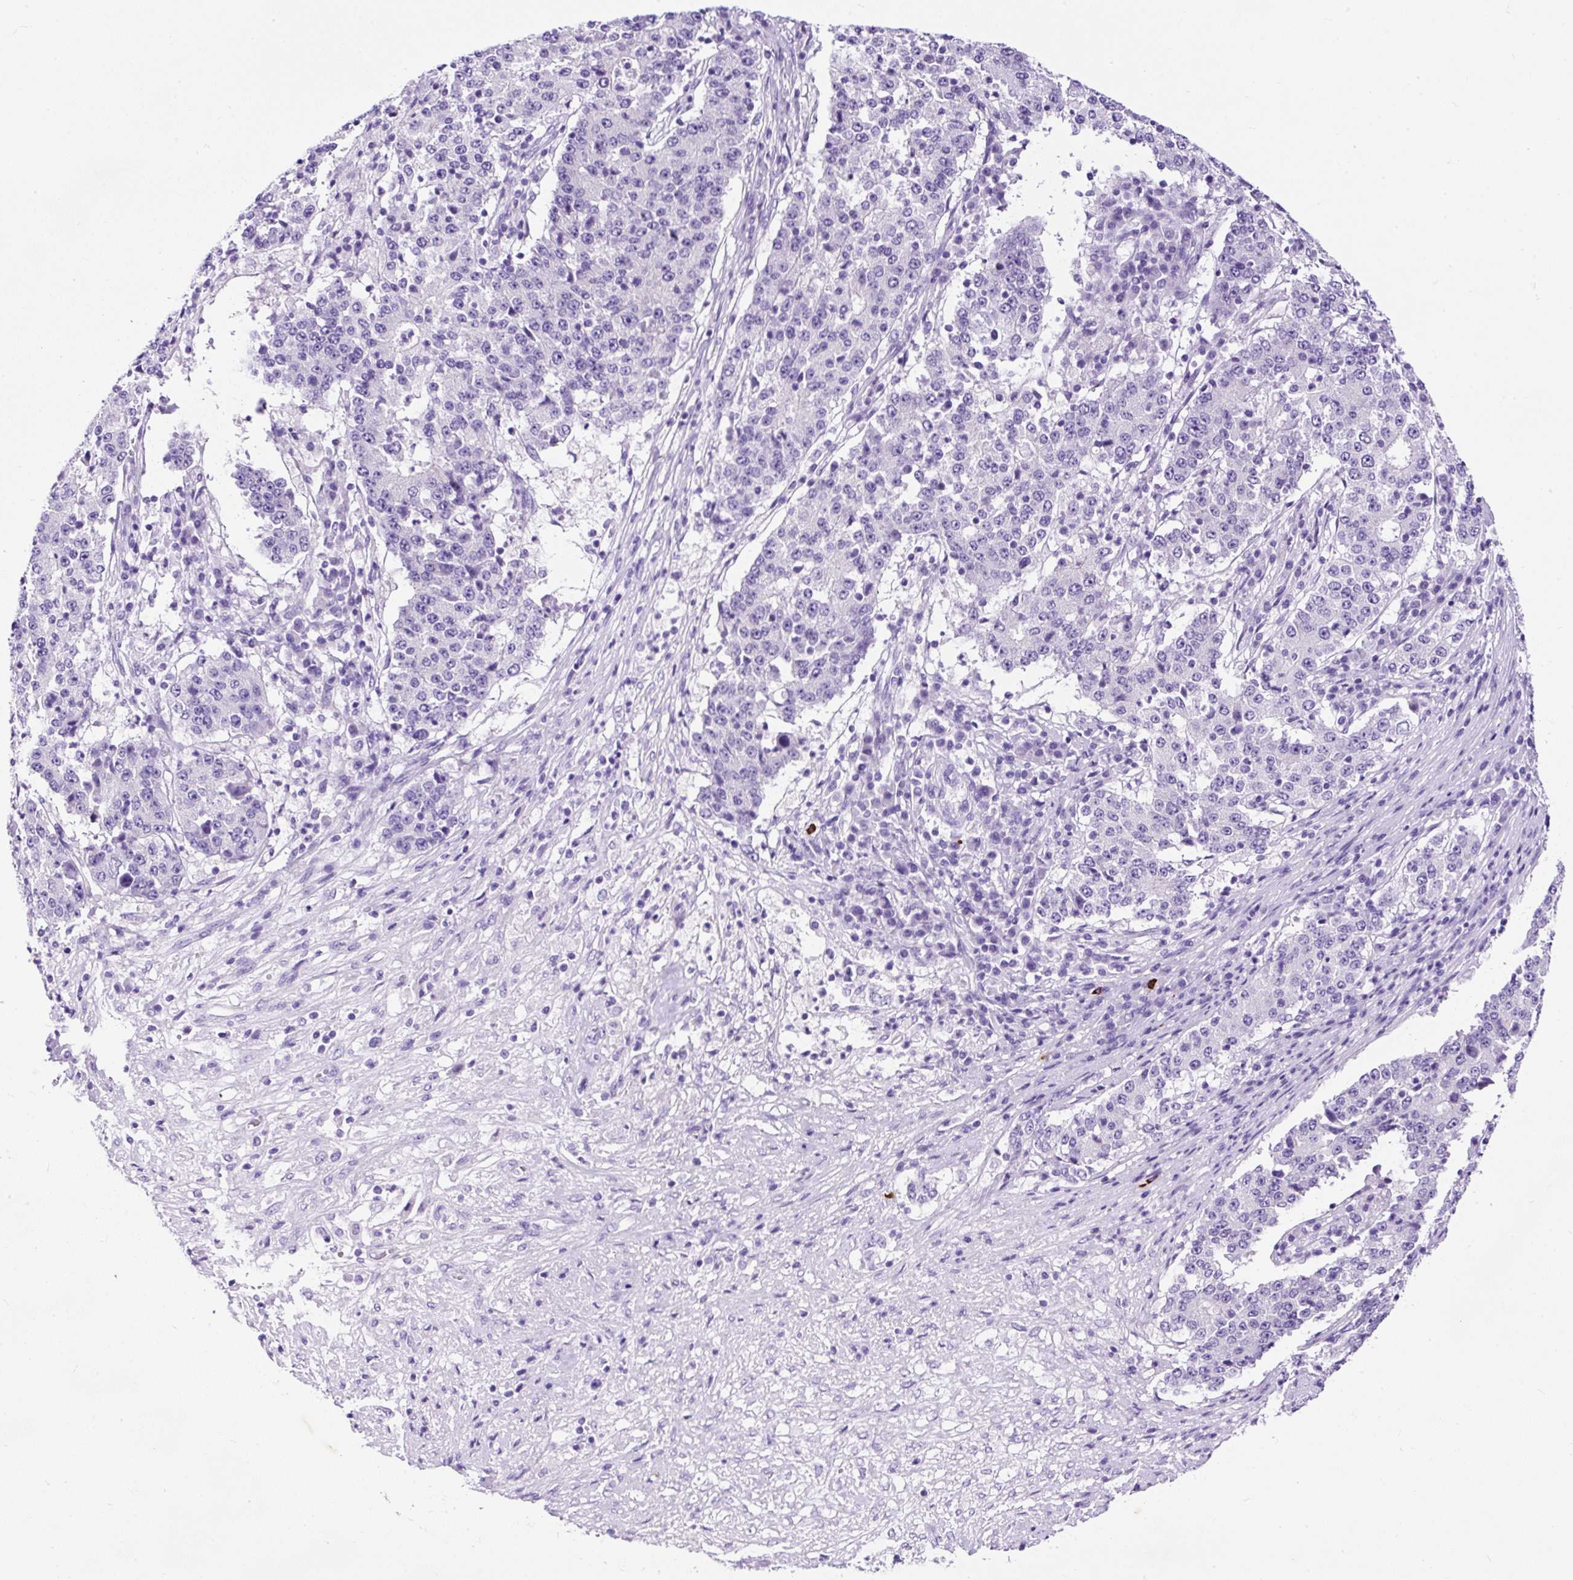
{"staining": {"intensity": "negative", "quantity": "none", "location": "none"}, "tissue": "stomach cancer", "cell_type": "Tumor cells", "image_type": "cancer", "snomed": [{"axis": "morphology", "description": "Adenocarcinoma, NOS"}, {"axis": "topography", "description": "Stomach"}], "caption": "Immunohistochemistry (IHC) photomicrograph of neoplastic tissue: human stomach cancer stained with DAB (3,3'-diaminobenzidine) displays no significant protein positivity in tumor cells.", "gene": "STOX2", "patient": {"sex": "male", "age": 59}}